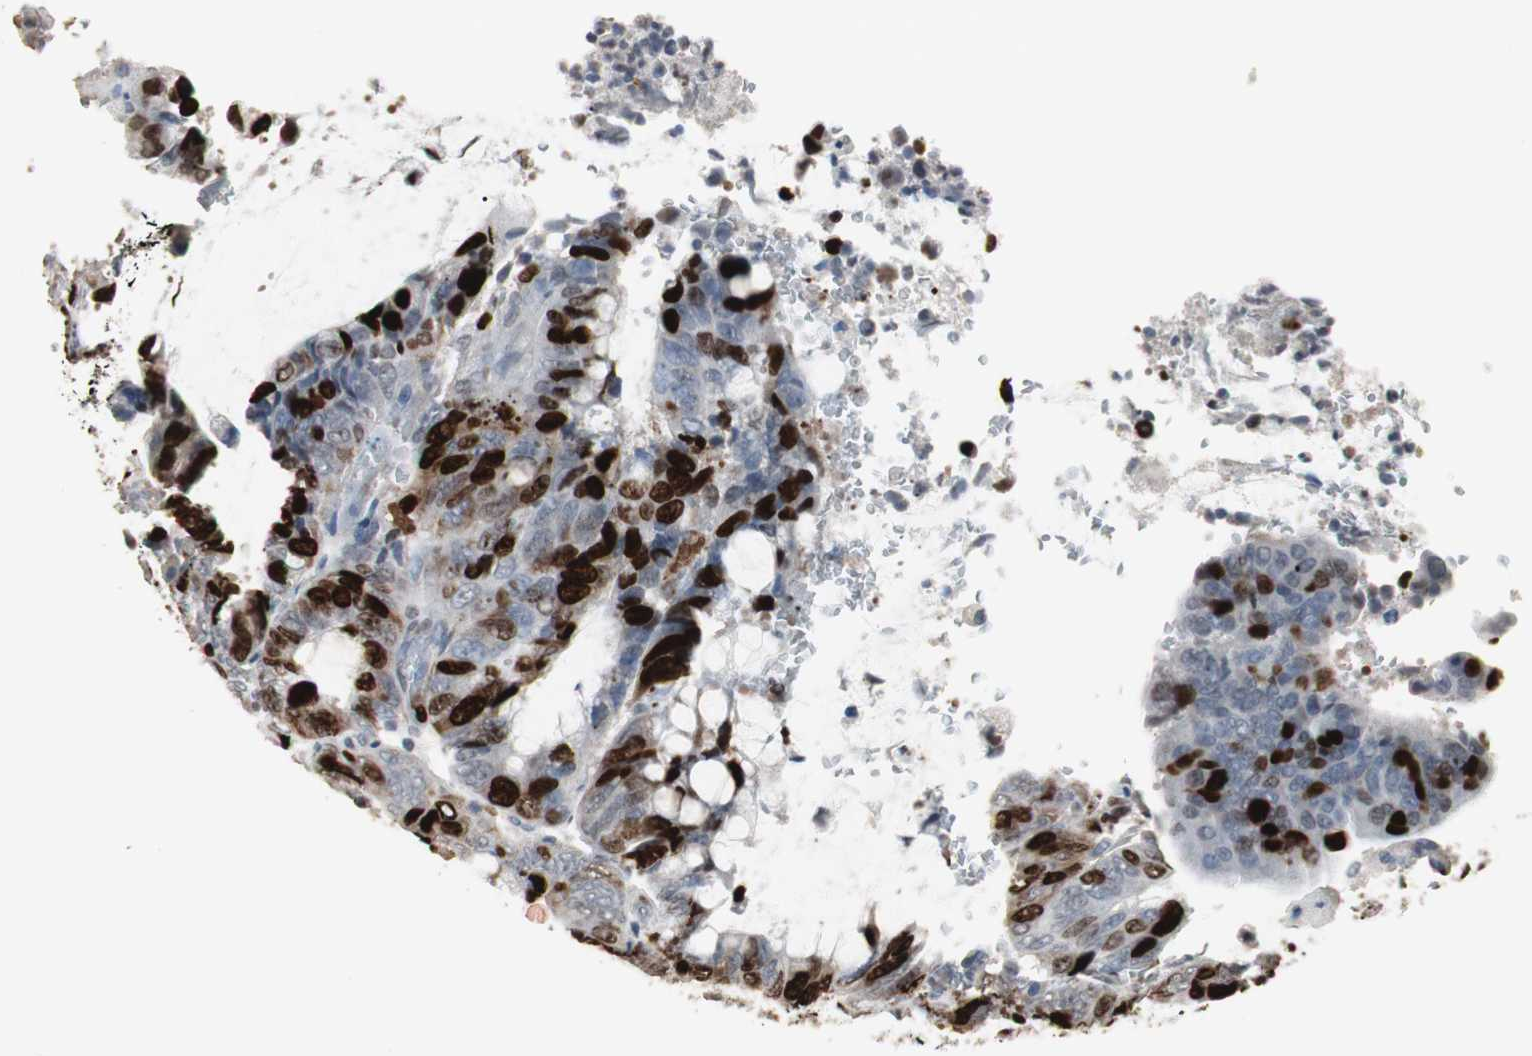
{"staining": {"intensity": "strong", "quantity": "25%-75%", "location": "nuclear"}, "tissue": "colorectal cancer", "cell_type": "Tumor cells", "image_type": "cancer", "snomed": [{"axis": "morphology", "description": "Normal tissue, NOS"}, {"axis": "morphology", "description": "Adenocarcinoma, NOS"}, {"axis": "topography", "description": "Rectum"}, {"axis": "topography", "description": "Peripheral nerve tissue"}], "caption": "A brown stain labels strong nuclear expression of a protein in adenocarcinoma (colorectal) tumor cells. Using DAB (brown) and hematoxylin (blue) stains, captured at high magnification using brightfield microscopy.", "gene": "TOP2A", "patient": {"sex": "male", "age": 92}}